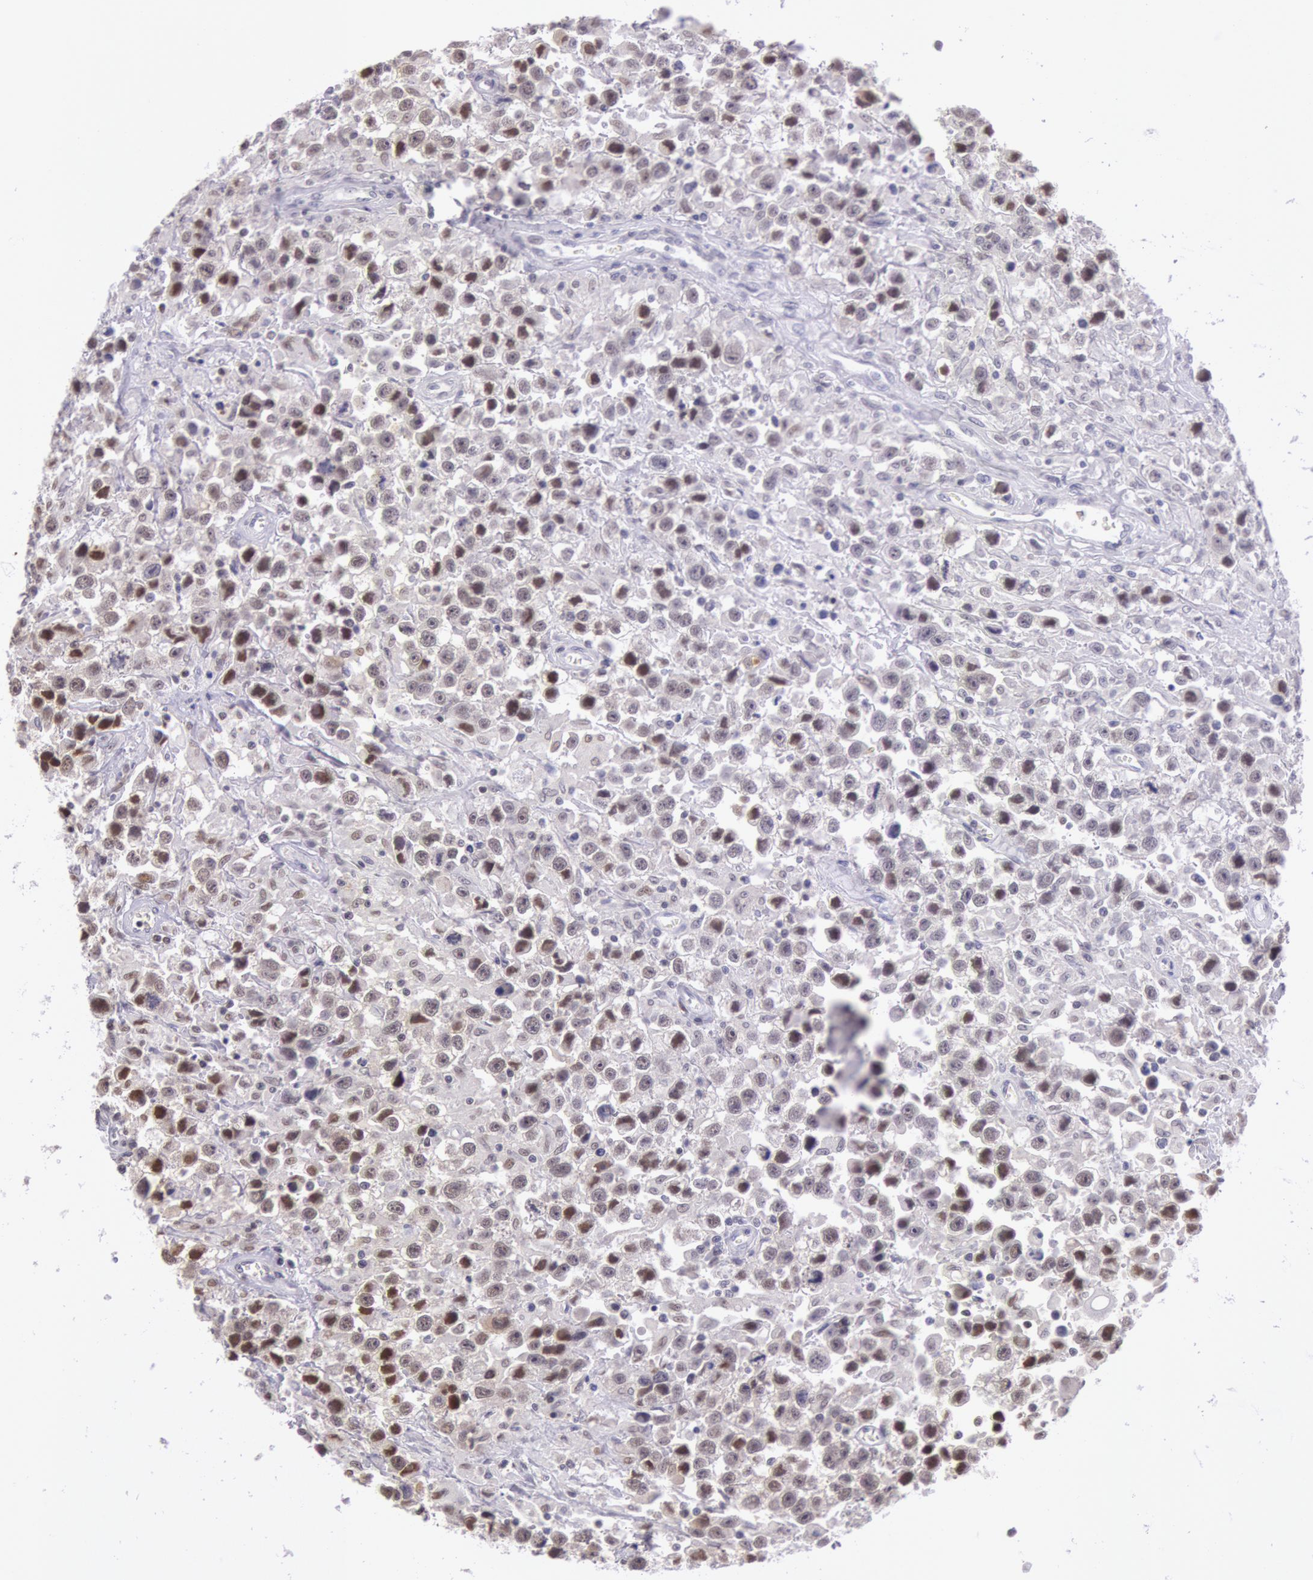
{"staining": {"intensity": "strong", "quantity": ">75%", "location": "nuclear"}, "tissue": "testis cancer", "cell_type": "Tumor cells", "image_type": "cancer", "snomed": [{"axis": "morphology", "description": "Seminoma, NOS"}, {"axis": "topography", "description": "Testis"}], "caption": "A brown stain labels strong nuclear positivity of a protein in human seminoma (testis) tumor cells.", "gene": "ESS2", "patient": {"sex": "male", "age": 43}}